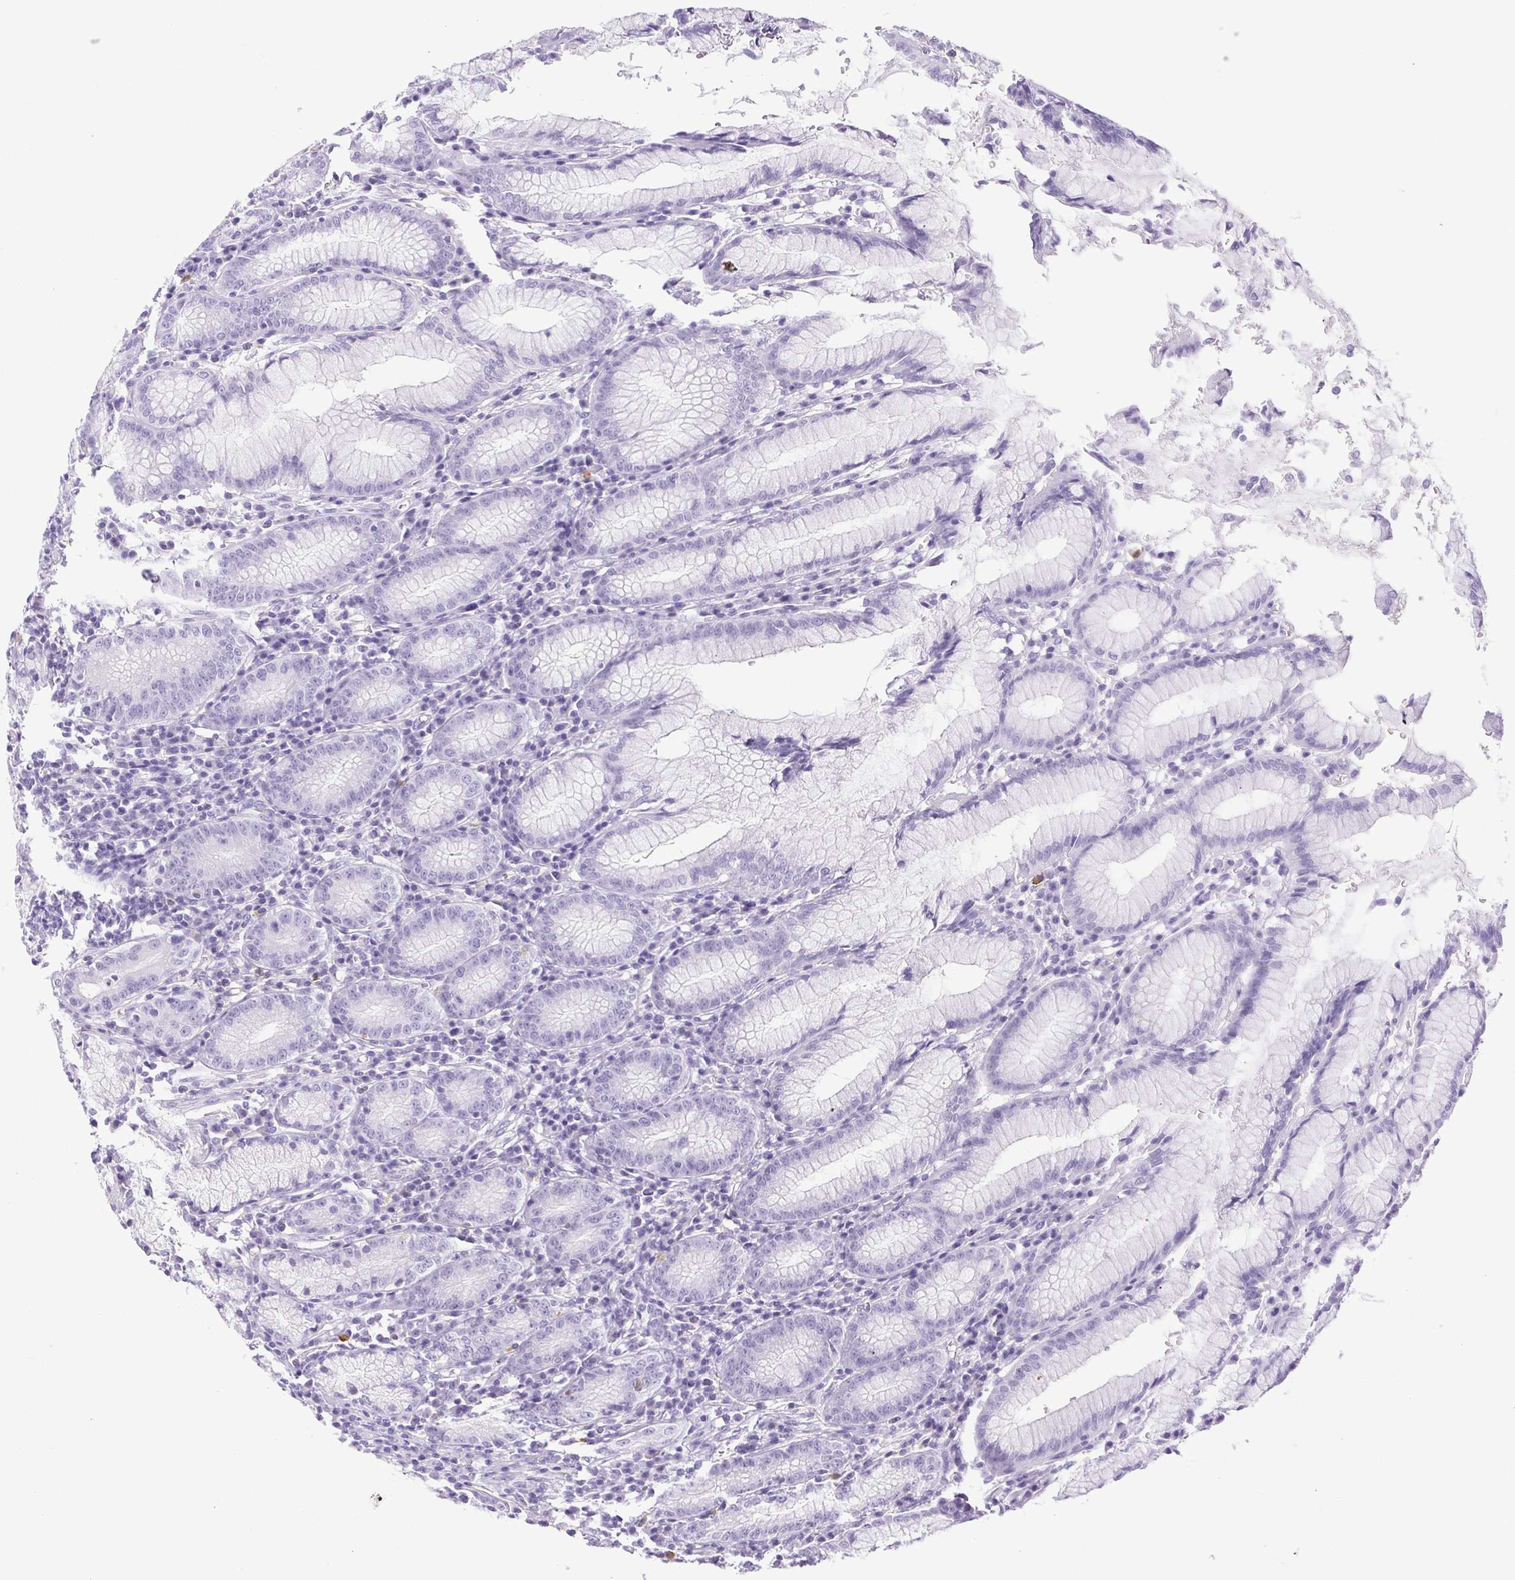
{"staining": {"intensity": "moderate", "quantity": "<25%", "location": "cytoplasmic/membranous"}, "tissue": "stomach", "cell_type": "Glandular cells", "image_type": "normal", "snomed": [{"axis": "morphology", "description": "Normal tissue, NOS"}, {"axis": "topography", "description": "Stomach"}], "caption": "Stomach stained for a protein shows moderate cytoplasmic/membranous positivity in glandular cells. The staining was performed using DAB (3,3'-diaminobenzidine), with brown indicating positive protein expression. Nuclei are stained blue with hematoxylin.", "gene": "PAPPA2", "patient": {"sex": "male", "age": 55}}